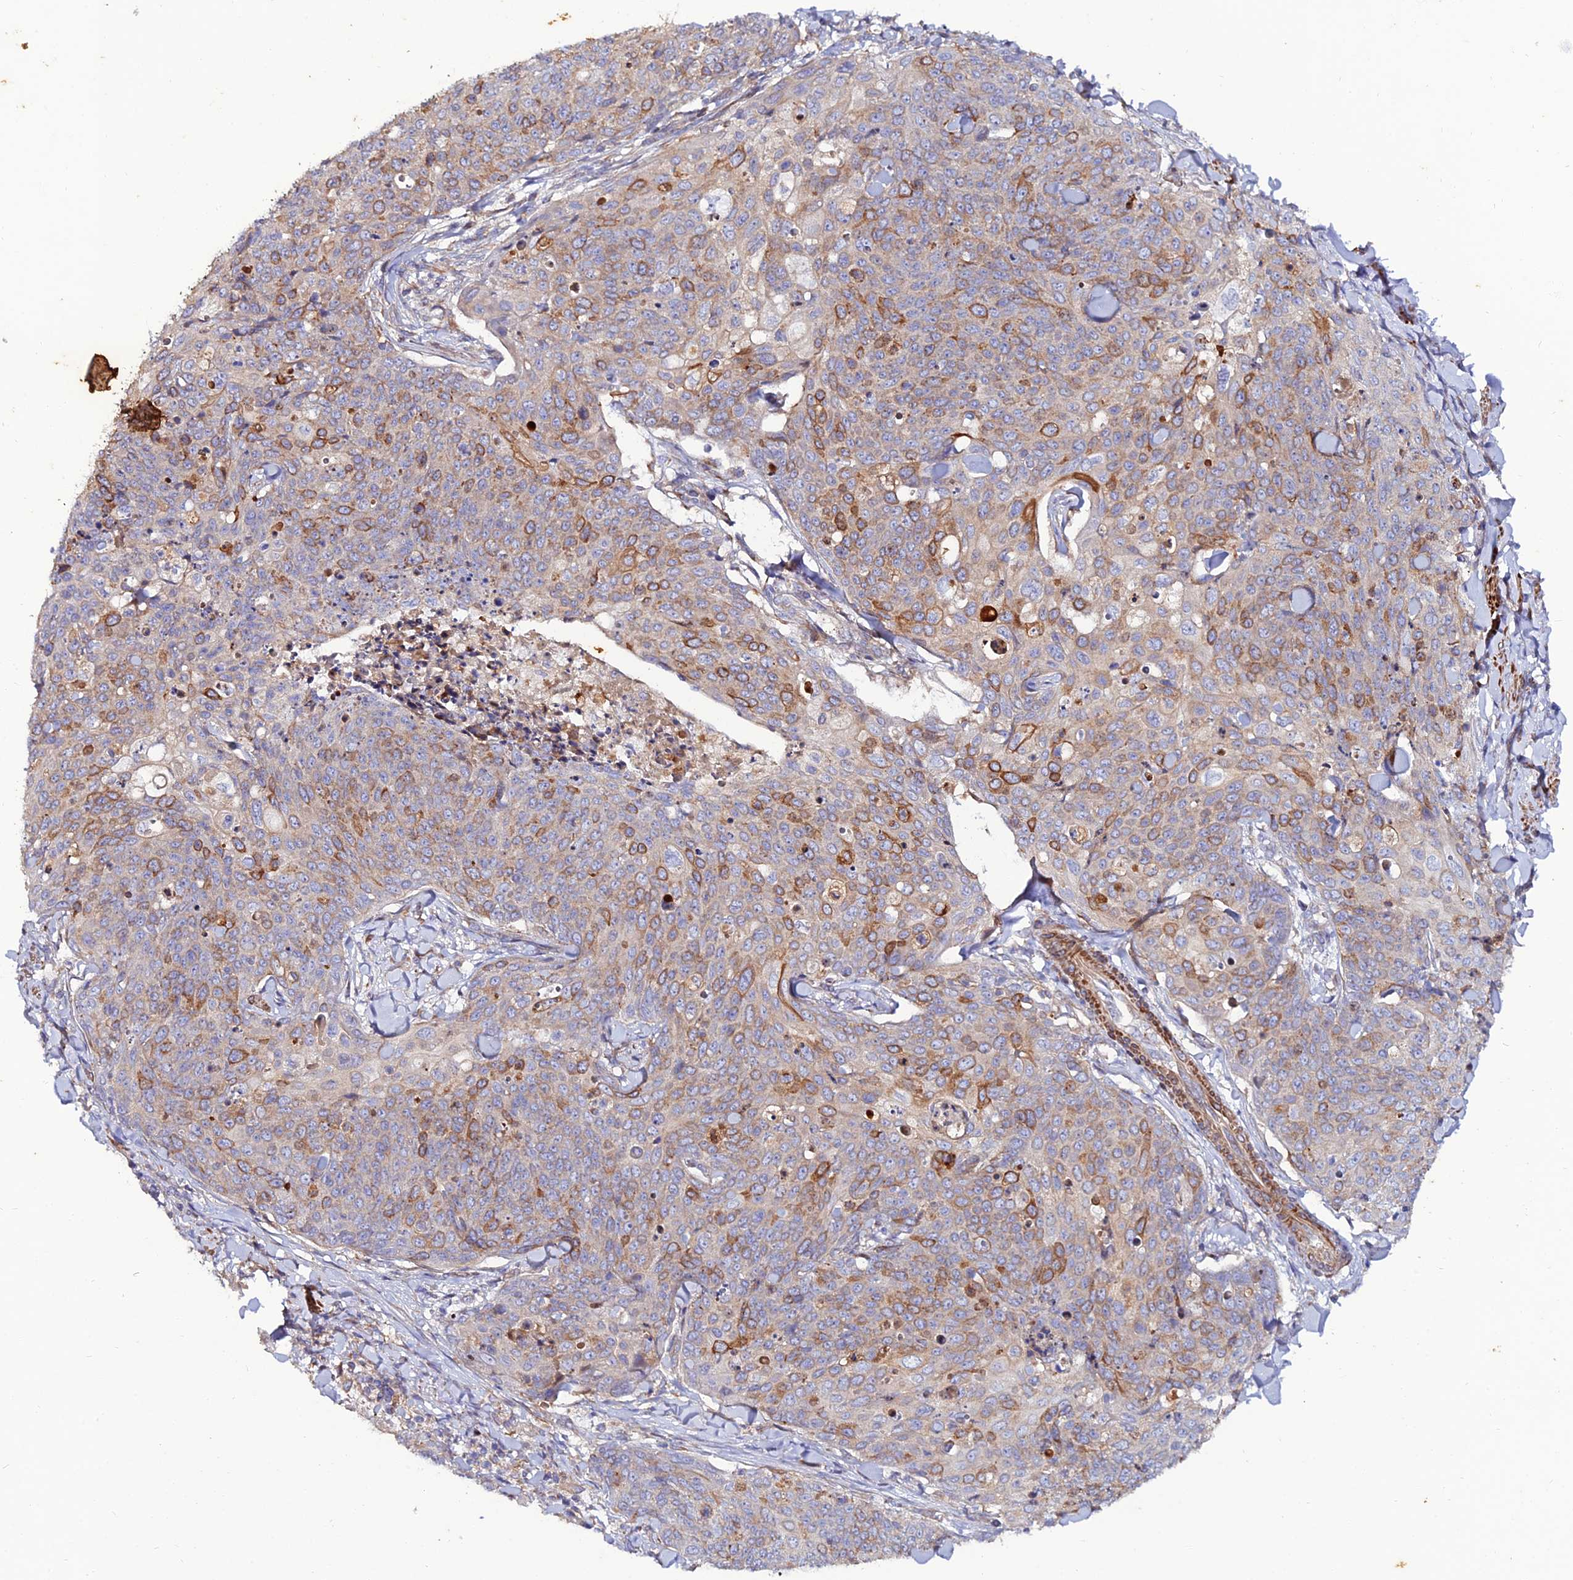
{"staining": {"intensity": "moderate", "quantity": "<25%", "location": "cytoplasmic/membranous"}, "tissue": "skin cancer", "cell_type": "Tumor cells", "image_type": "cancer", "snomed": [{"axis": "morphology", "description": "Squamous cell carcinoma, NOS"}, {"axis": "topography", "description": "Skin"}, {"axis": "topography", "description": "Vulva"}], "caption": "Squamous cell carcinoma (skin) was stained to show a protein in brown. There is low levels of moderate cytoplasmic/membranous staining in about <25% of tumor cells.", "gene": "ARL6IP1", "patient": {"sex": "female", "age": 85}}